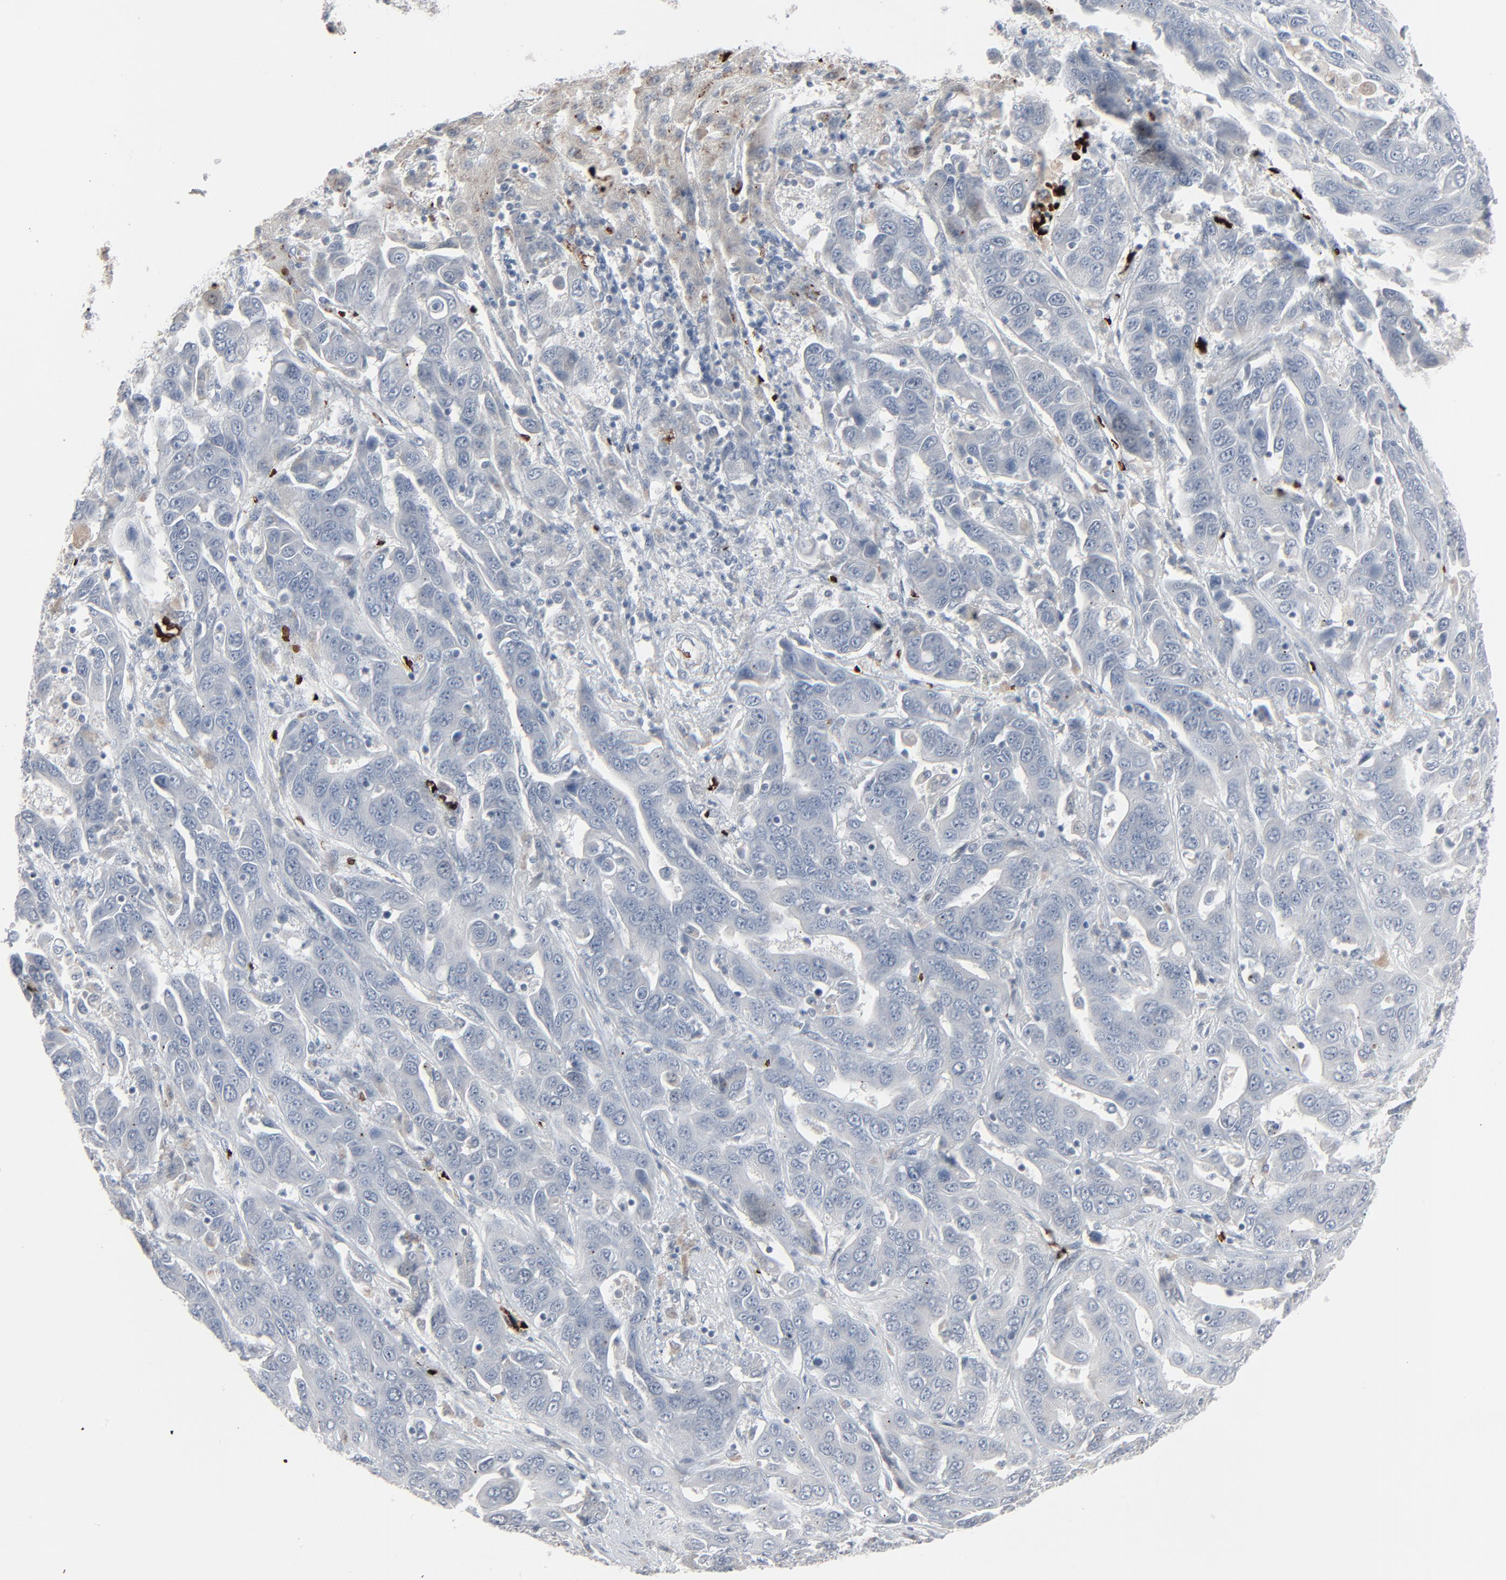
{"staining": {"intensity": "negative", "quantity": "none", "location": "none"}, "tissue": "liver cancer", "cell_type": "Tumor cells", "image_type": "cancer", "snomed": [{"axis": "morphology", "description": "Cholangiocarcinoma"}, {"axis": "topography", "description": "Liver"}], "caption": "Liver cancer (cholangiocarcinoma) stained for a protein using IHC displays no positivity tumor cells.", "gene": "SAGE1", "patient": {"sex": "female", "age": 52}}